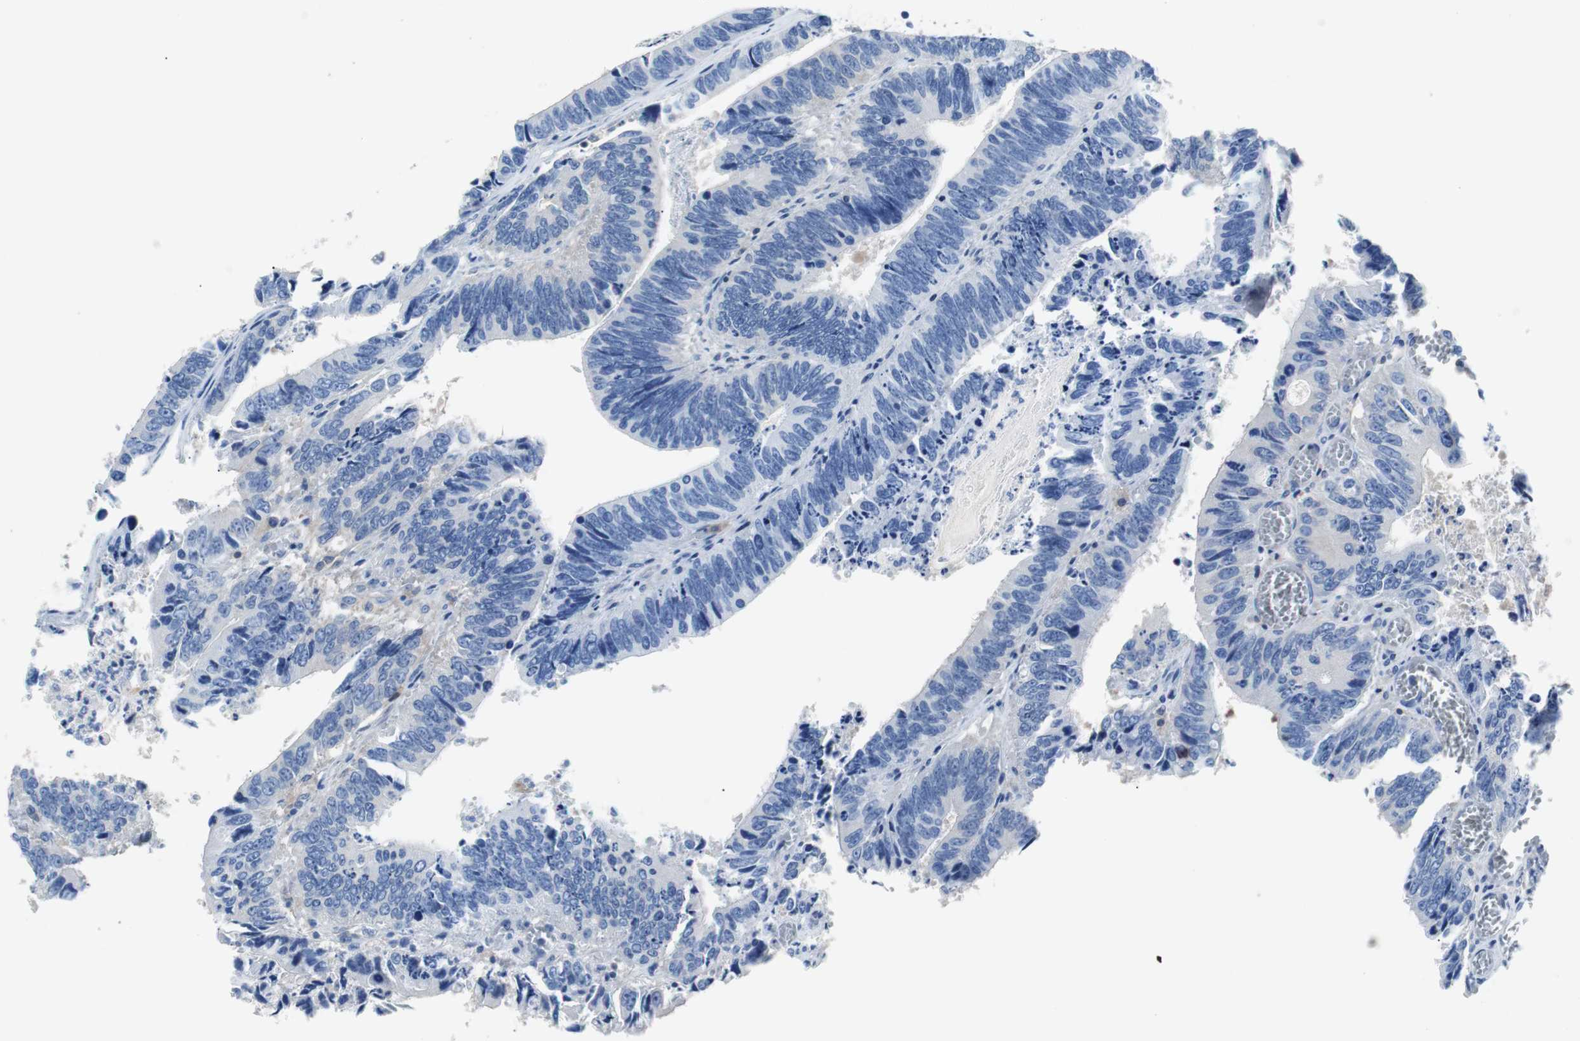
{"staining": {"intensity": "negative", "quantity": "none", "location": "none"}, "tissue": "colorectal cancer", "cell_type": "Tumor cells", "image_type": "cancer", "snomed": [{"axis": "morphology", "description": "Adenocarcinoma, NOS"}, {"axis": "topography", "description": "Colon"}], "caption": "DAB immunohistochemical staining of colorectal adenocarcinoma reveals no significant staining in tumor cells.", "gene": "EEF2K", "patient": {"sex": "male", "age": 72}}